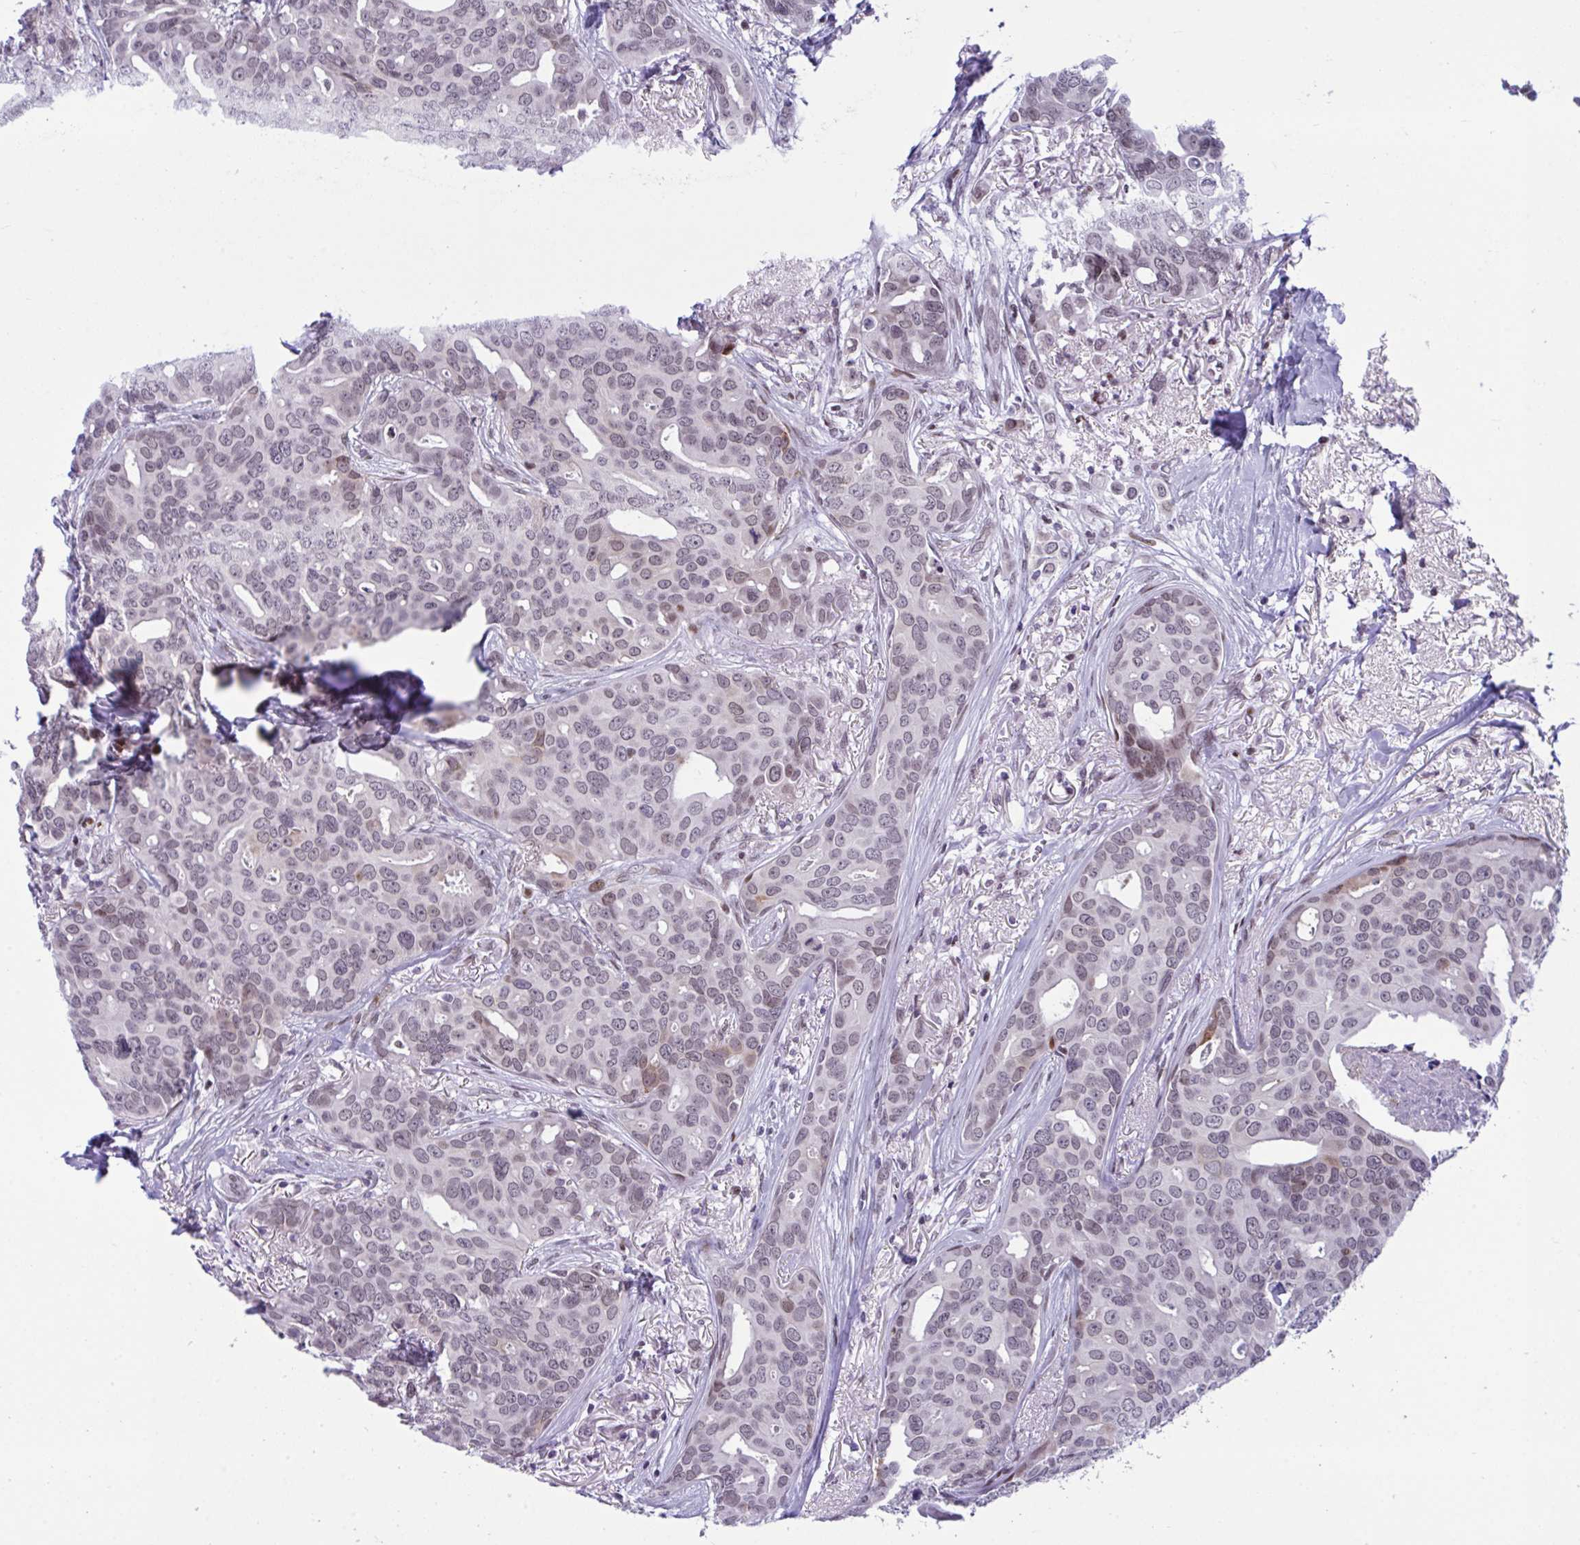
{"staining": {"intensity": "moderate", "quantity": "<25%", "location": "cytoplasmic/membranous,nuclear"}, "tissue": "breast cancer", "cell_type": "Tumor cells", "image_type": "cancer", "snomed": [{"axis": "morphology", "description": "Duct carcinoma"}, {"axis": "topography", "description": "Breast"}], "caption": "DAB (3,3'-diaminobenzidine) immunohistochemical staining of breast infiltrating ductal carcinoma shows moderate cytoplasmic/membranous and nuclear protein staining in about <25% of tumor cells. (IHC, brightfield microscopy, high magnification).", "gene": "ZFHX3", "patient": {"sex": "female", "age": 54}}